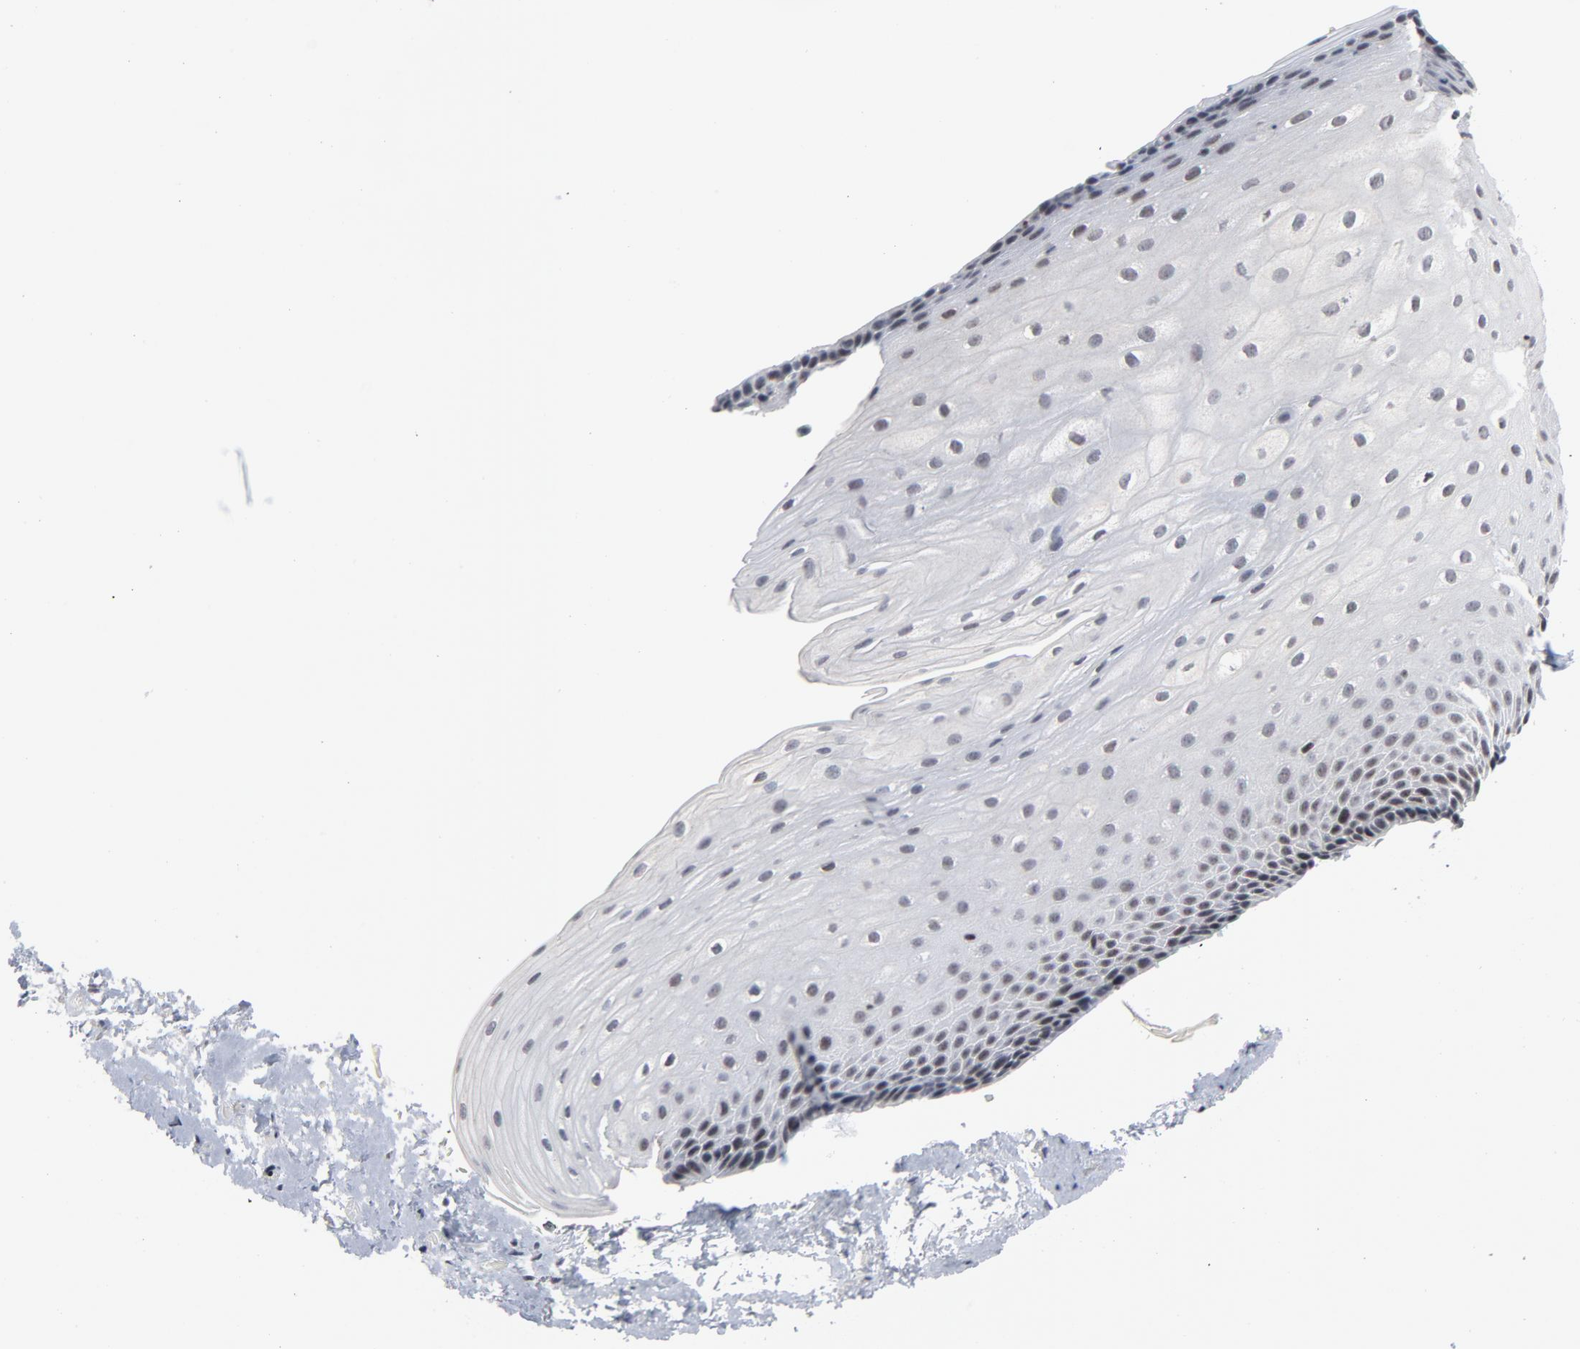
{"staining": {"intensity": "negative", "quantity": "none", "location": "none"}, "tissue": "esophagus", "cell_type": "Squamous epithelial cells", "image_type": "normal", "snomed": [{"axis": "morphology", "description": "Normal tissue, NOS"}, {"axis": "topography", "description": "Esophagus"}], "caption": "A high-resolution image shows immunohistochemistry (IHC) staining of normal esophagus, which displays no significant positivity in squamous epithelial cells. (Brightfield microscopy of DAB immunohistochemistry (IHC) at high magnification).", "gene": "GABPA", "patient": {"sex": "female", "age": 70}}